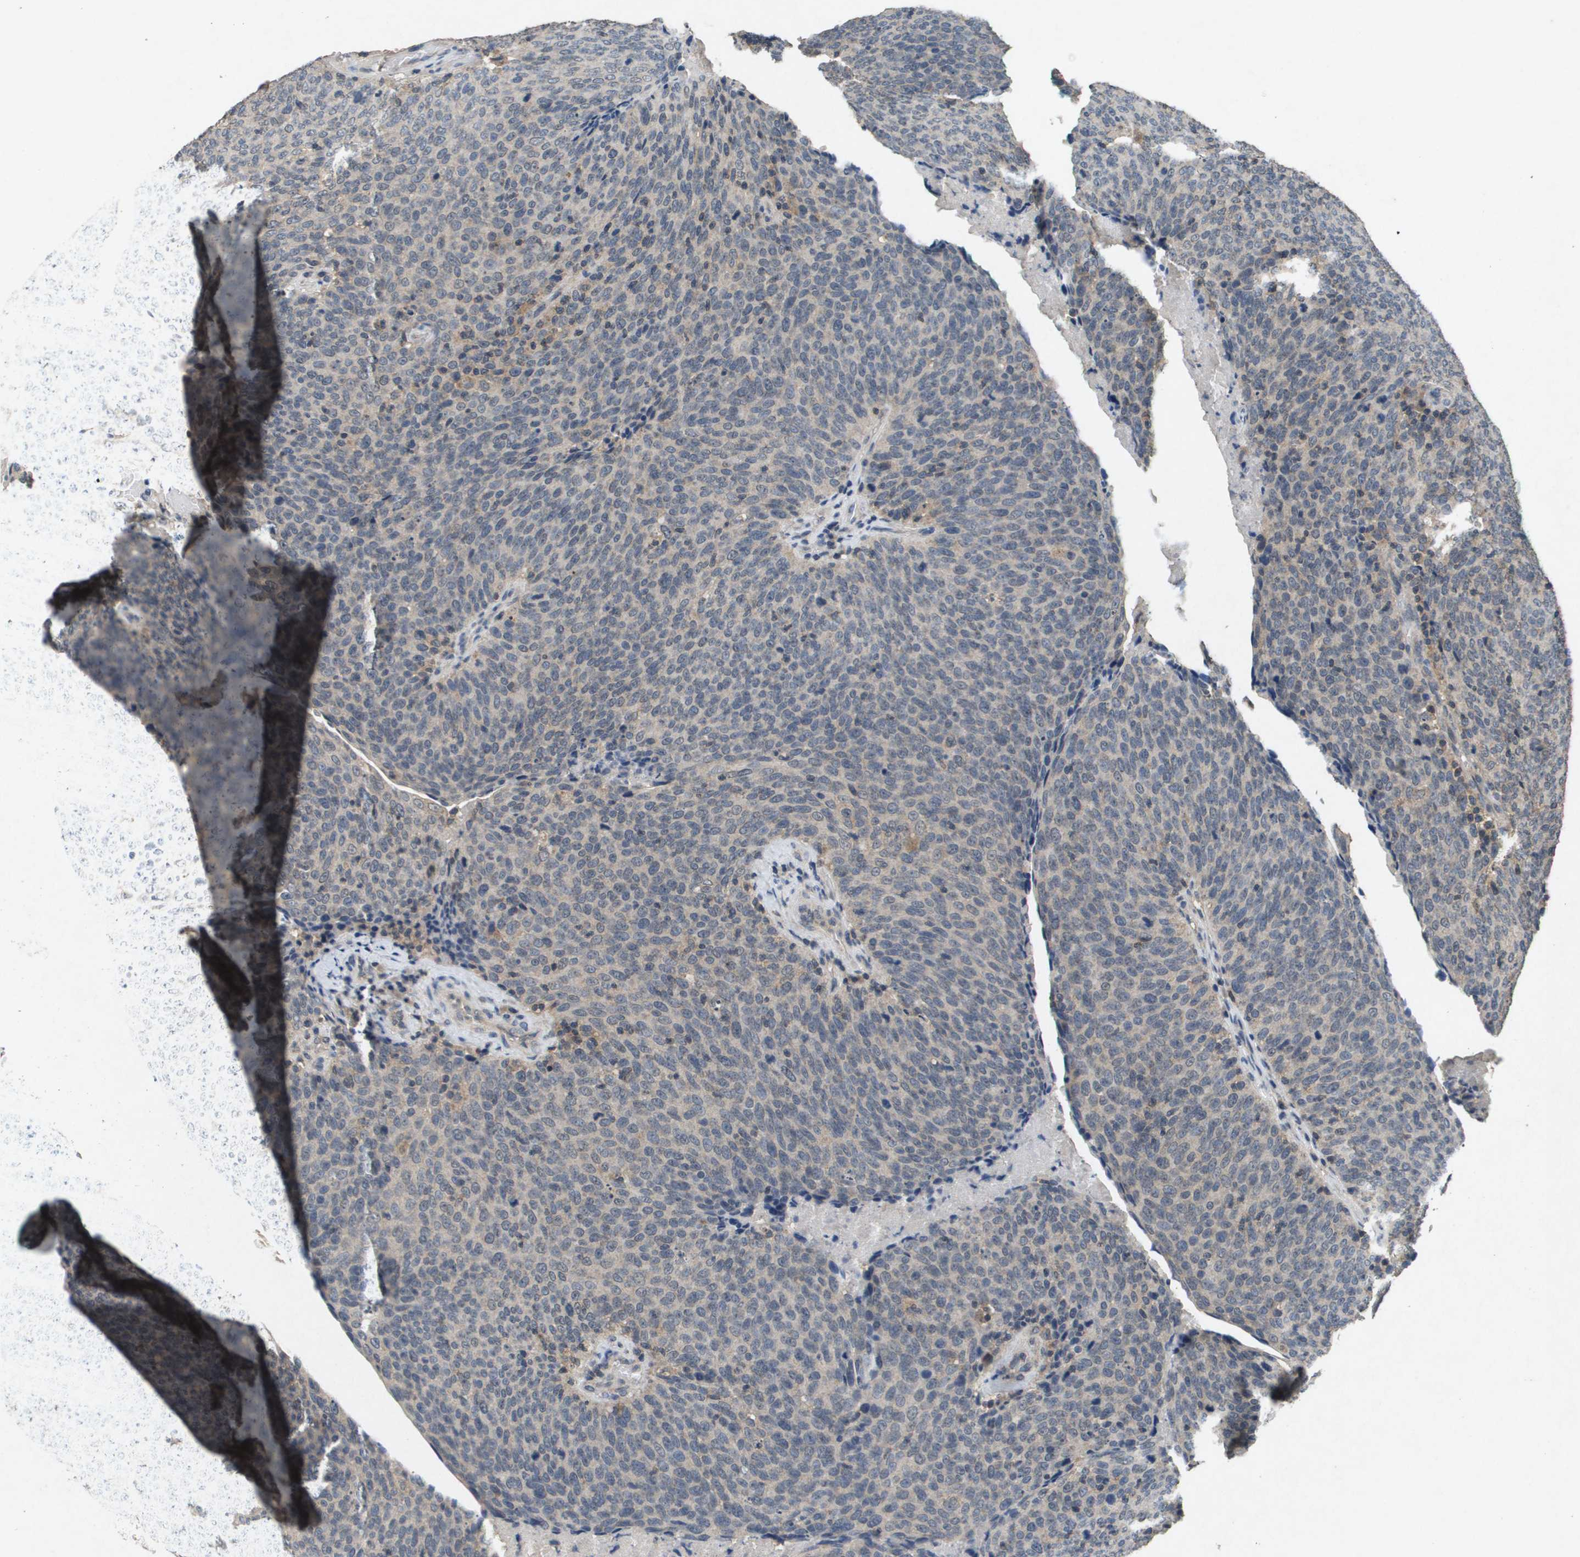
{"staining": {"intensity": "weak", "quantity": "<25%", "location": "cytoplasmic/membranous"}, "tissue": "head and neck cancer", "cell_type": "Tumor cells", "image_type": "cancer", "snomed": [{"axis": "morphology", "description": "Squamous cell carcinoma, NOS"}, {"axis": "morphology", "description": "Squamous cell carcinoma, metastatic, NOS"}, {"axis": "topography", "description": "Lymph node"}, {"axis": "topography", "description": "Head-Neck"}], "caption": "Immunohistochemistry (IHC) photomicrograph of human metastatic squamous cell carcinoma (head and neck) stained for a protein (brown), which exhibits no expression in tumor cells.", "gene": "PROC", "patient": {"sex": "male", "age": 62}}